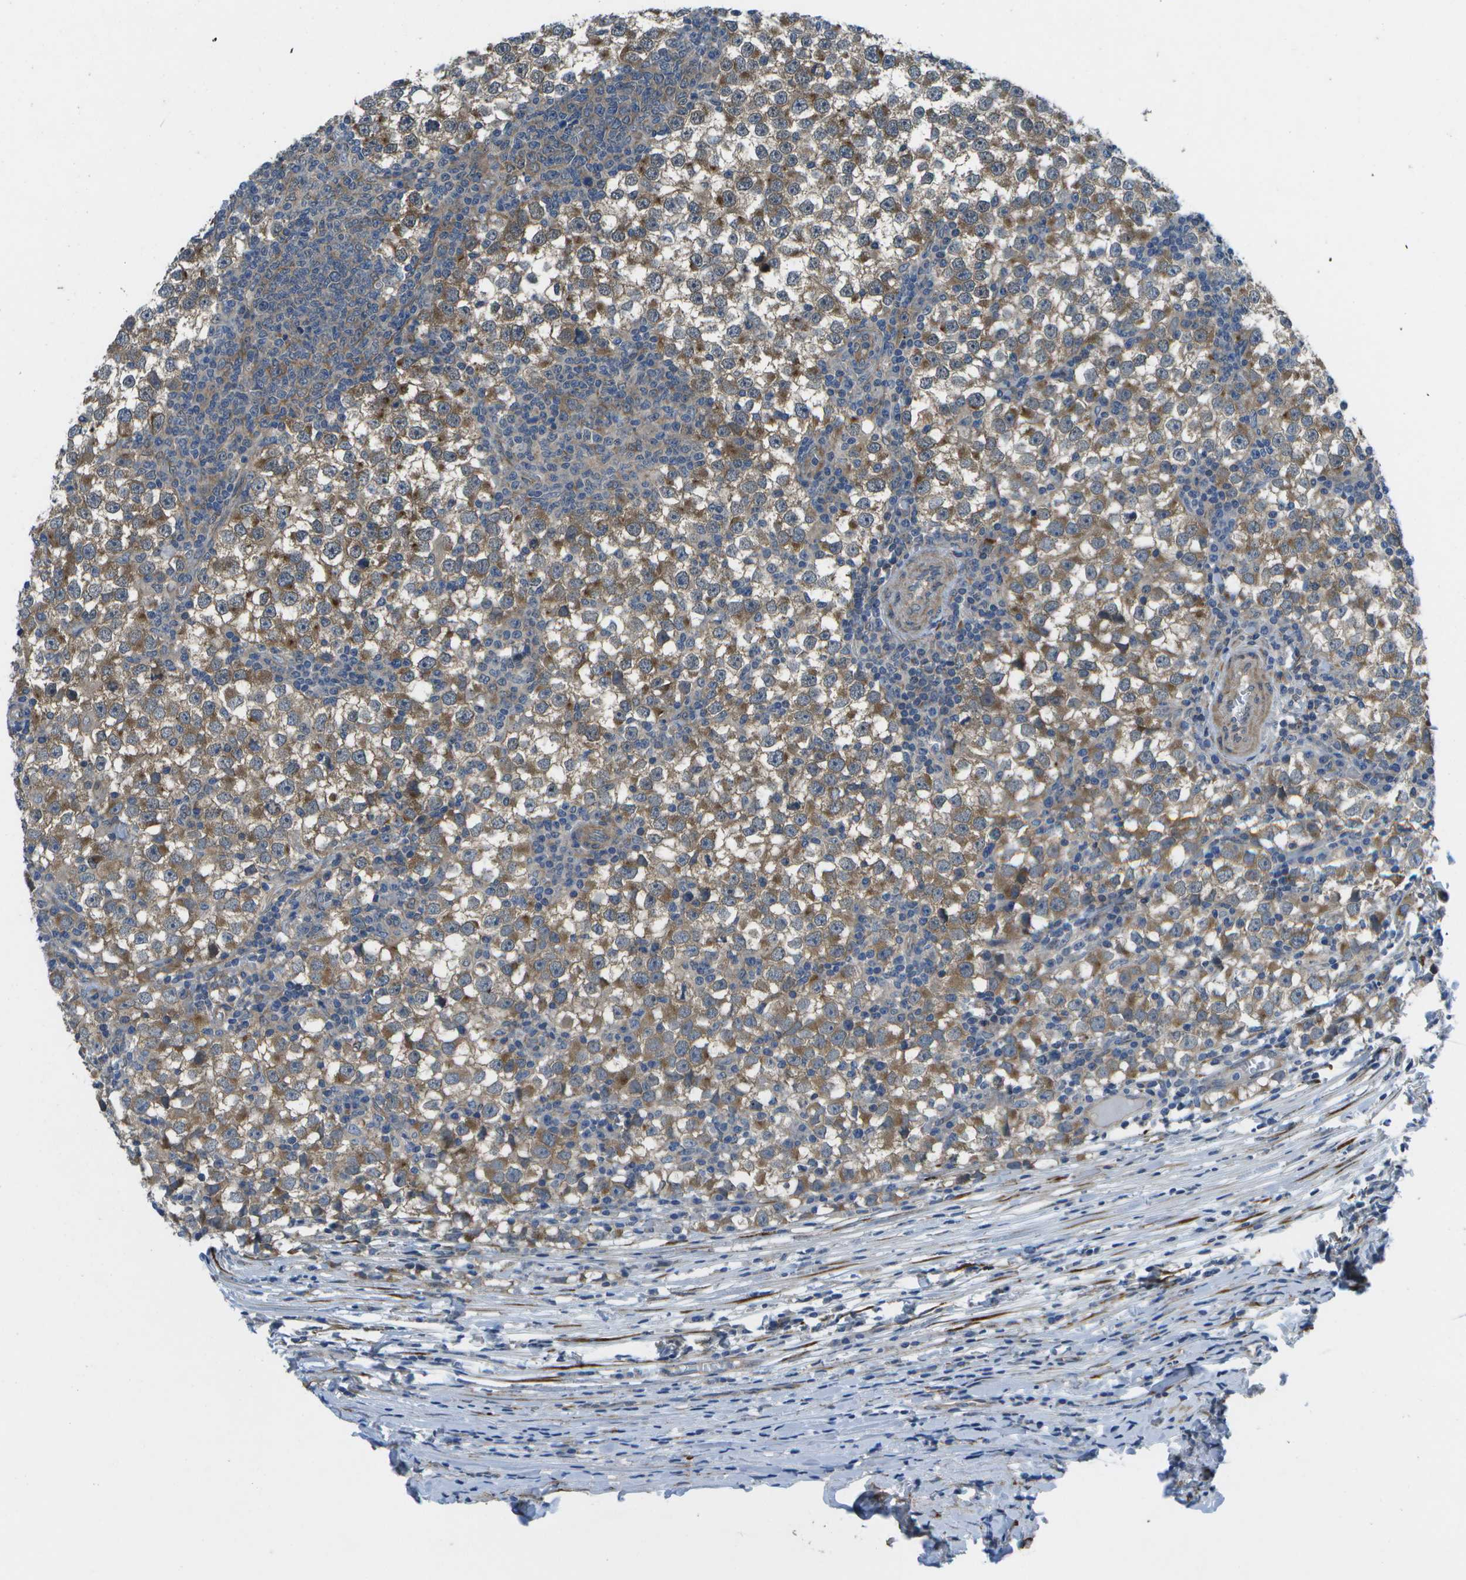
{"staining": {"intensity": "moderate", "quantity": ">75%", "location": "cytoplasmic/membranous"}, "tissue": "testis cancer", "cell_type": "Tumor cells", "image_type": "cancer", "snomed": [{"axis": "morphology", "description": "Seminoma, NOS"}, {"axis": "topography", "description": "Testis"}], "caption": "IHC of seminoma (testis) displays medium levels of moderate cytoplasmic/membranous positivity in approximately >75% of tumor cells. (DAB = brown stain, brightfield microscopy at high magnification).", "gene": "P3H1", "patient": {"sex": "male", "age": 65}}